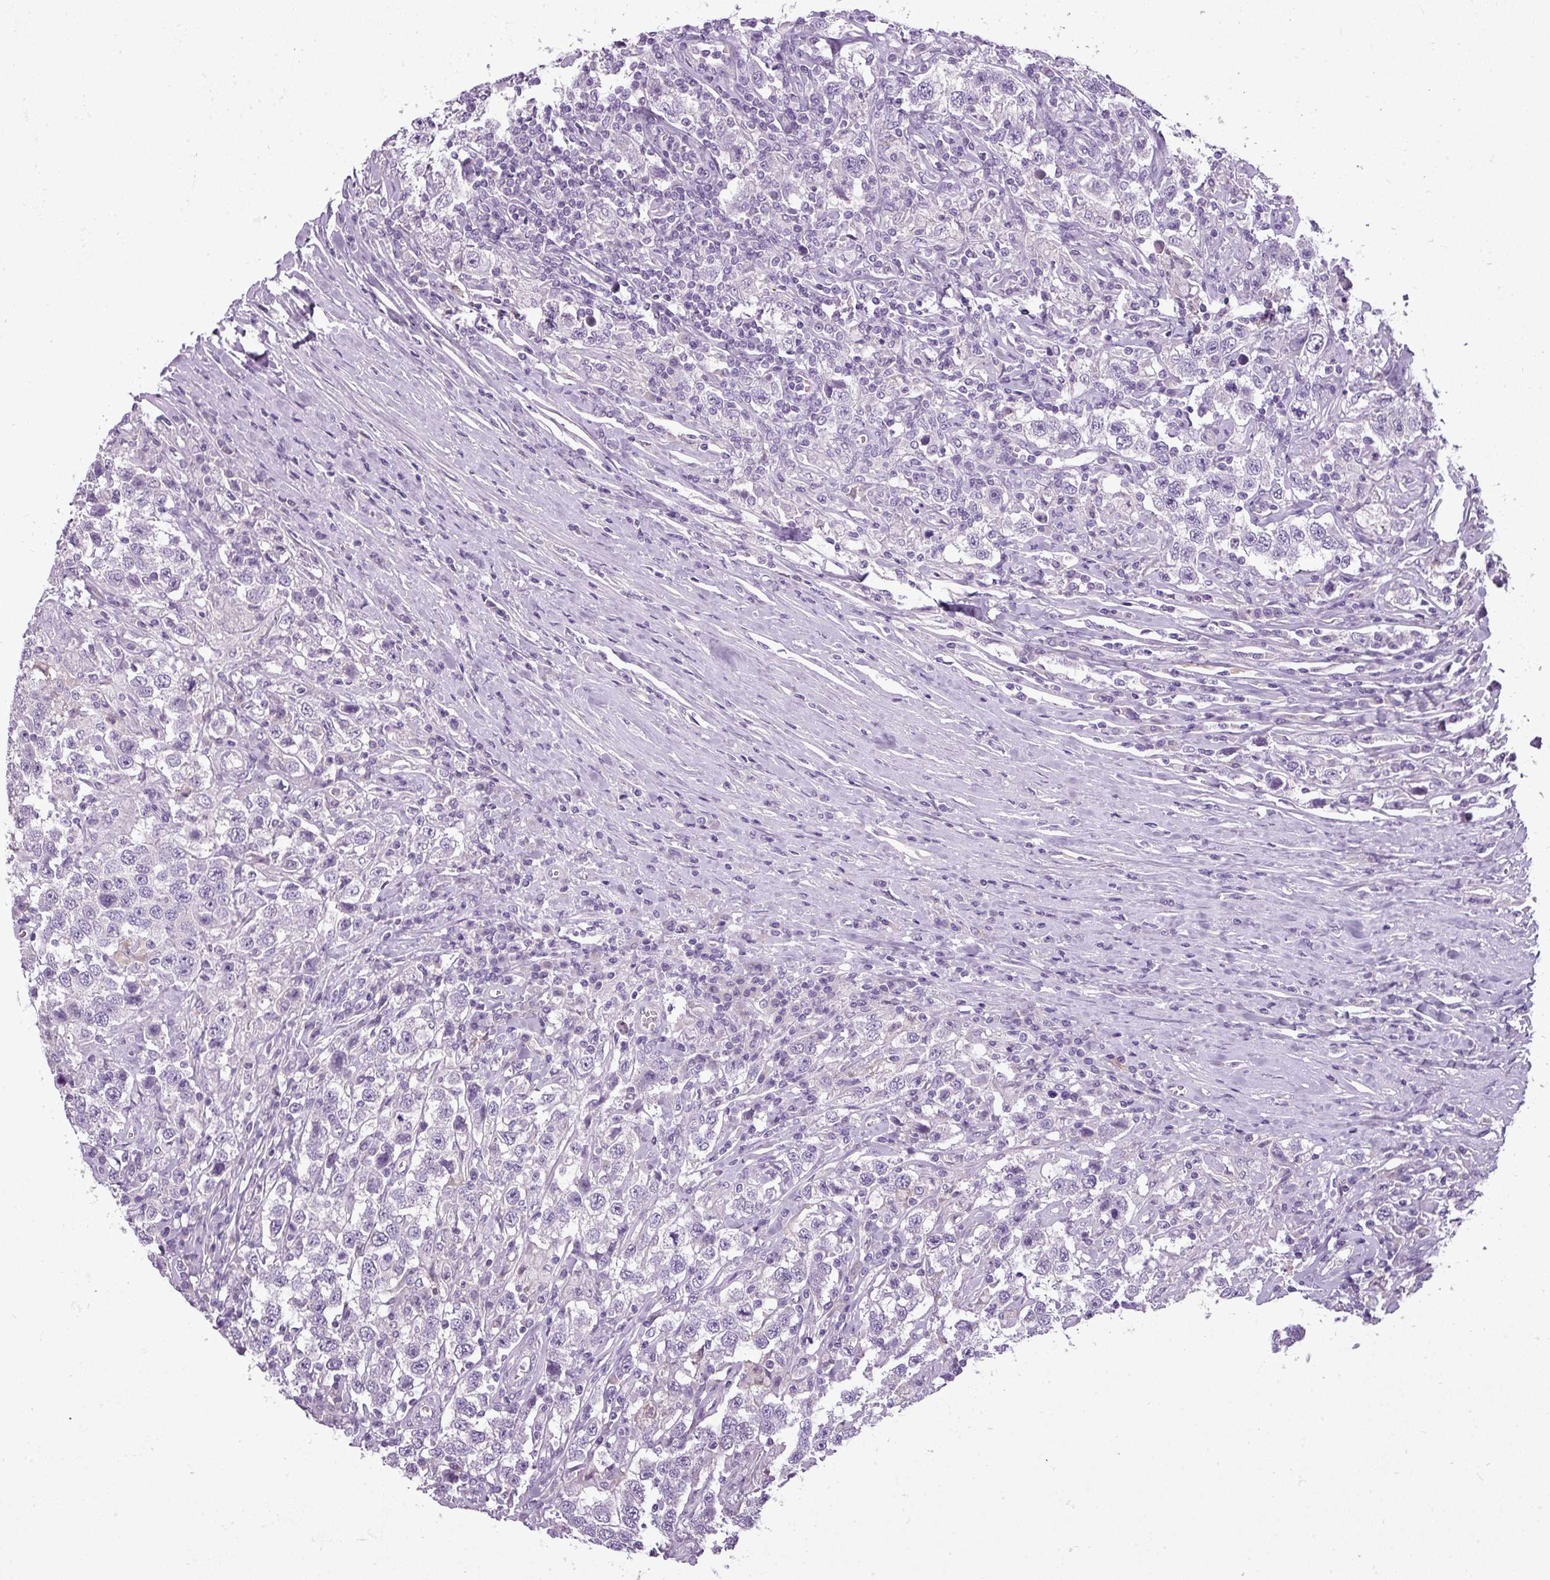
{"staining": {"intensity": "negative", "quantity": "none", "location": "none"}, "tissue": "testis cancer", "cell_type": "Tumor cells", "image_type": "cancer", "snomed": [{"axis": "morphology", "description": "Seminoma, NOS"}, {"axis": "topography", "description": "Testis"}], "caption": "High magnification brightfield microscopy of testis cancer (seminoma) stained with DAB (3,3'-diaminobenzidine) (brown) and counterstained with hematoxylin (blue): tumor cells show no significant staining.", "gene": "DNAAF9", "patient": {"sex": "male", "age": 41}}